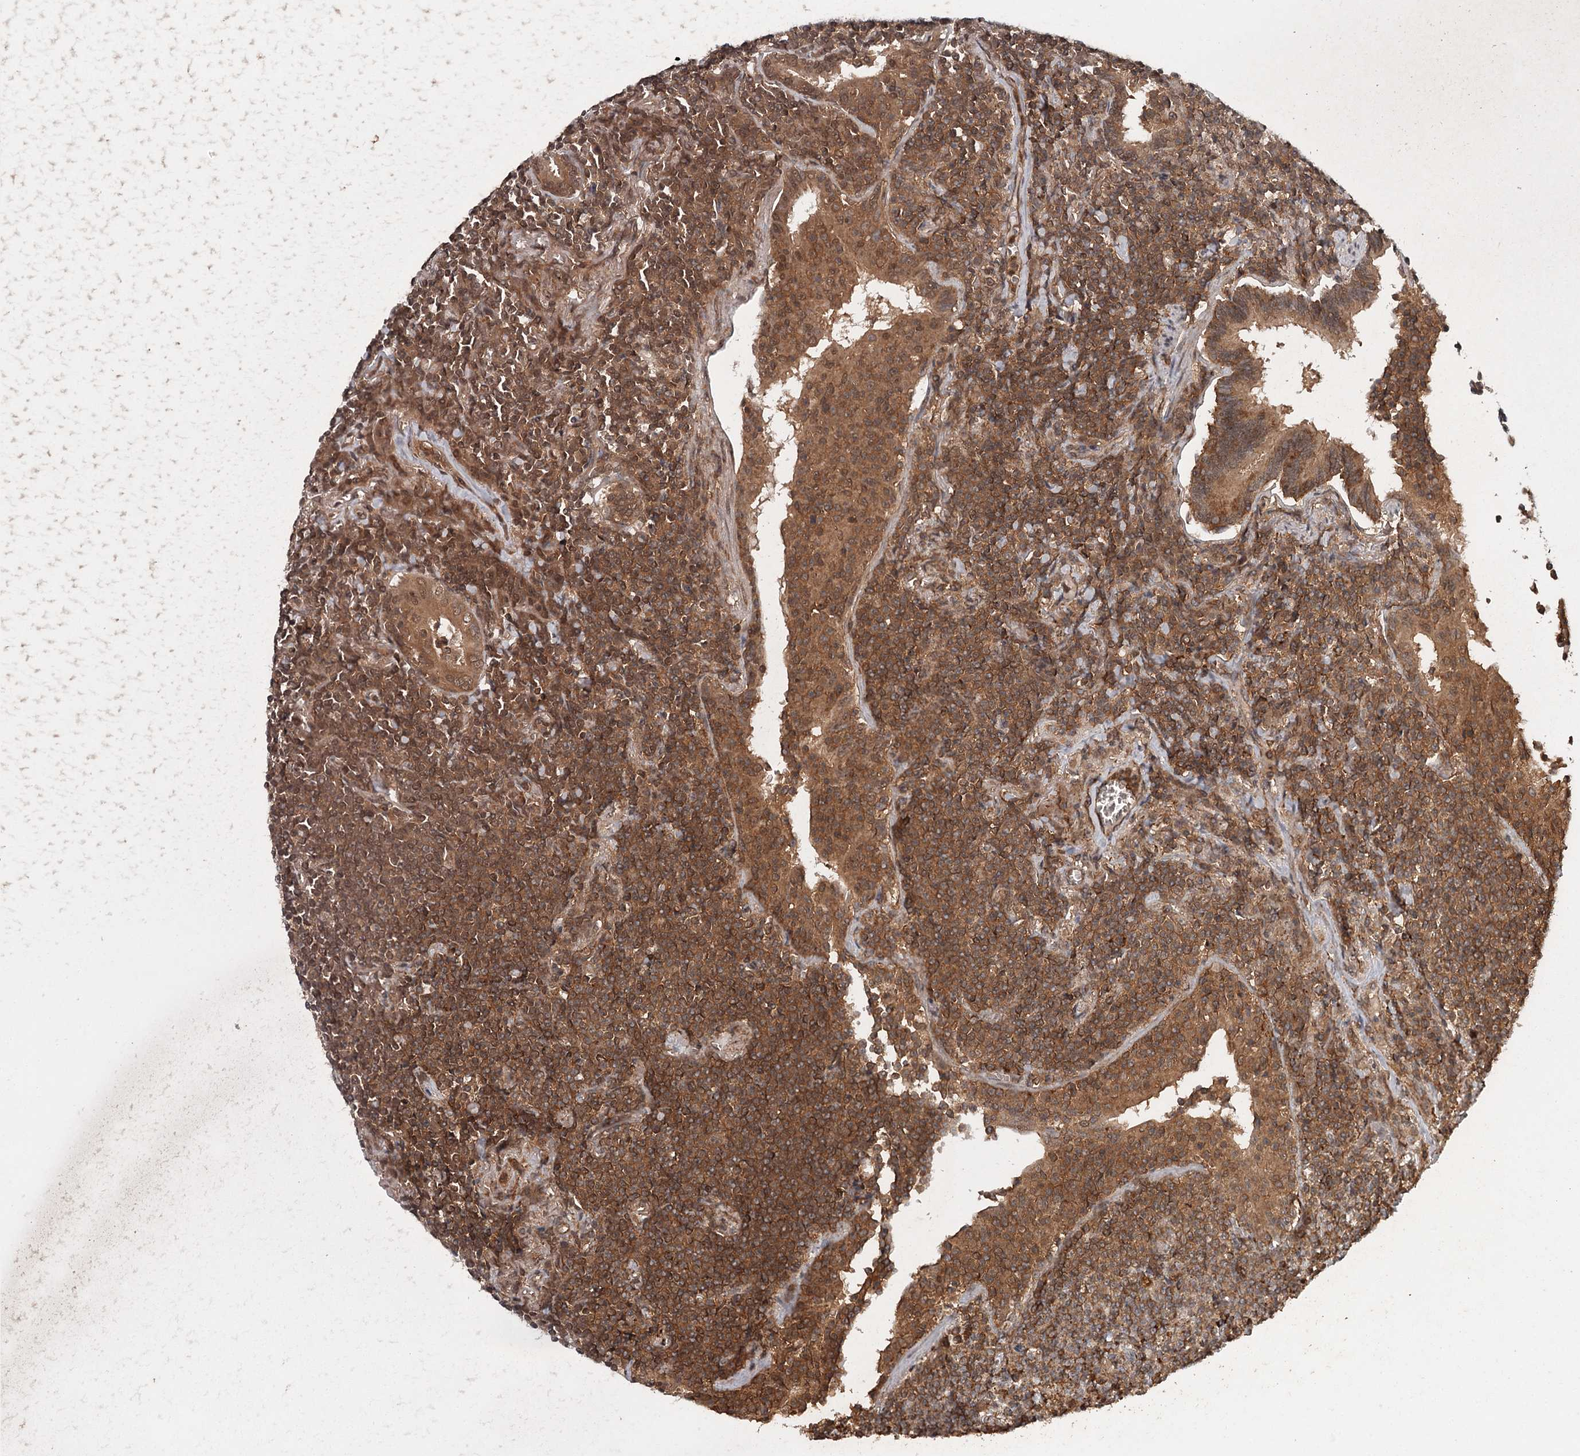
{"staining": {"intensity": "moderate", "quantity": ">75%", "location": "cytoplasmic/membranous,nuclear"}, "tissue": "lymphoma", "cell_type": "Tumor cells", "image_type": "cancer", "snomed": [{"axis": "morphology", "description": "Malignant lymphoma, non-Hodgkin's type, Low grade"}, {"axis": "topography", "description": "Lung"}], "caption": "High-magnification brightfield microscopy of lymphoma stained with DAB (3,3'-diaminobenzidine) (brown) and counterstained with hematoxylin (blue). tumor cells exhibit moderate cytoplasmic/membranous and nuclear staining is present in approximately>75% of cells.", "gene": "FAXC", "patient": {"sex": "female", "age": 71}}